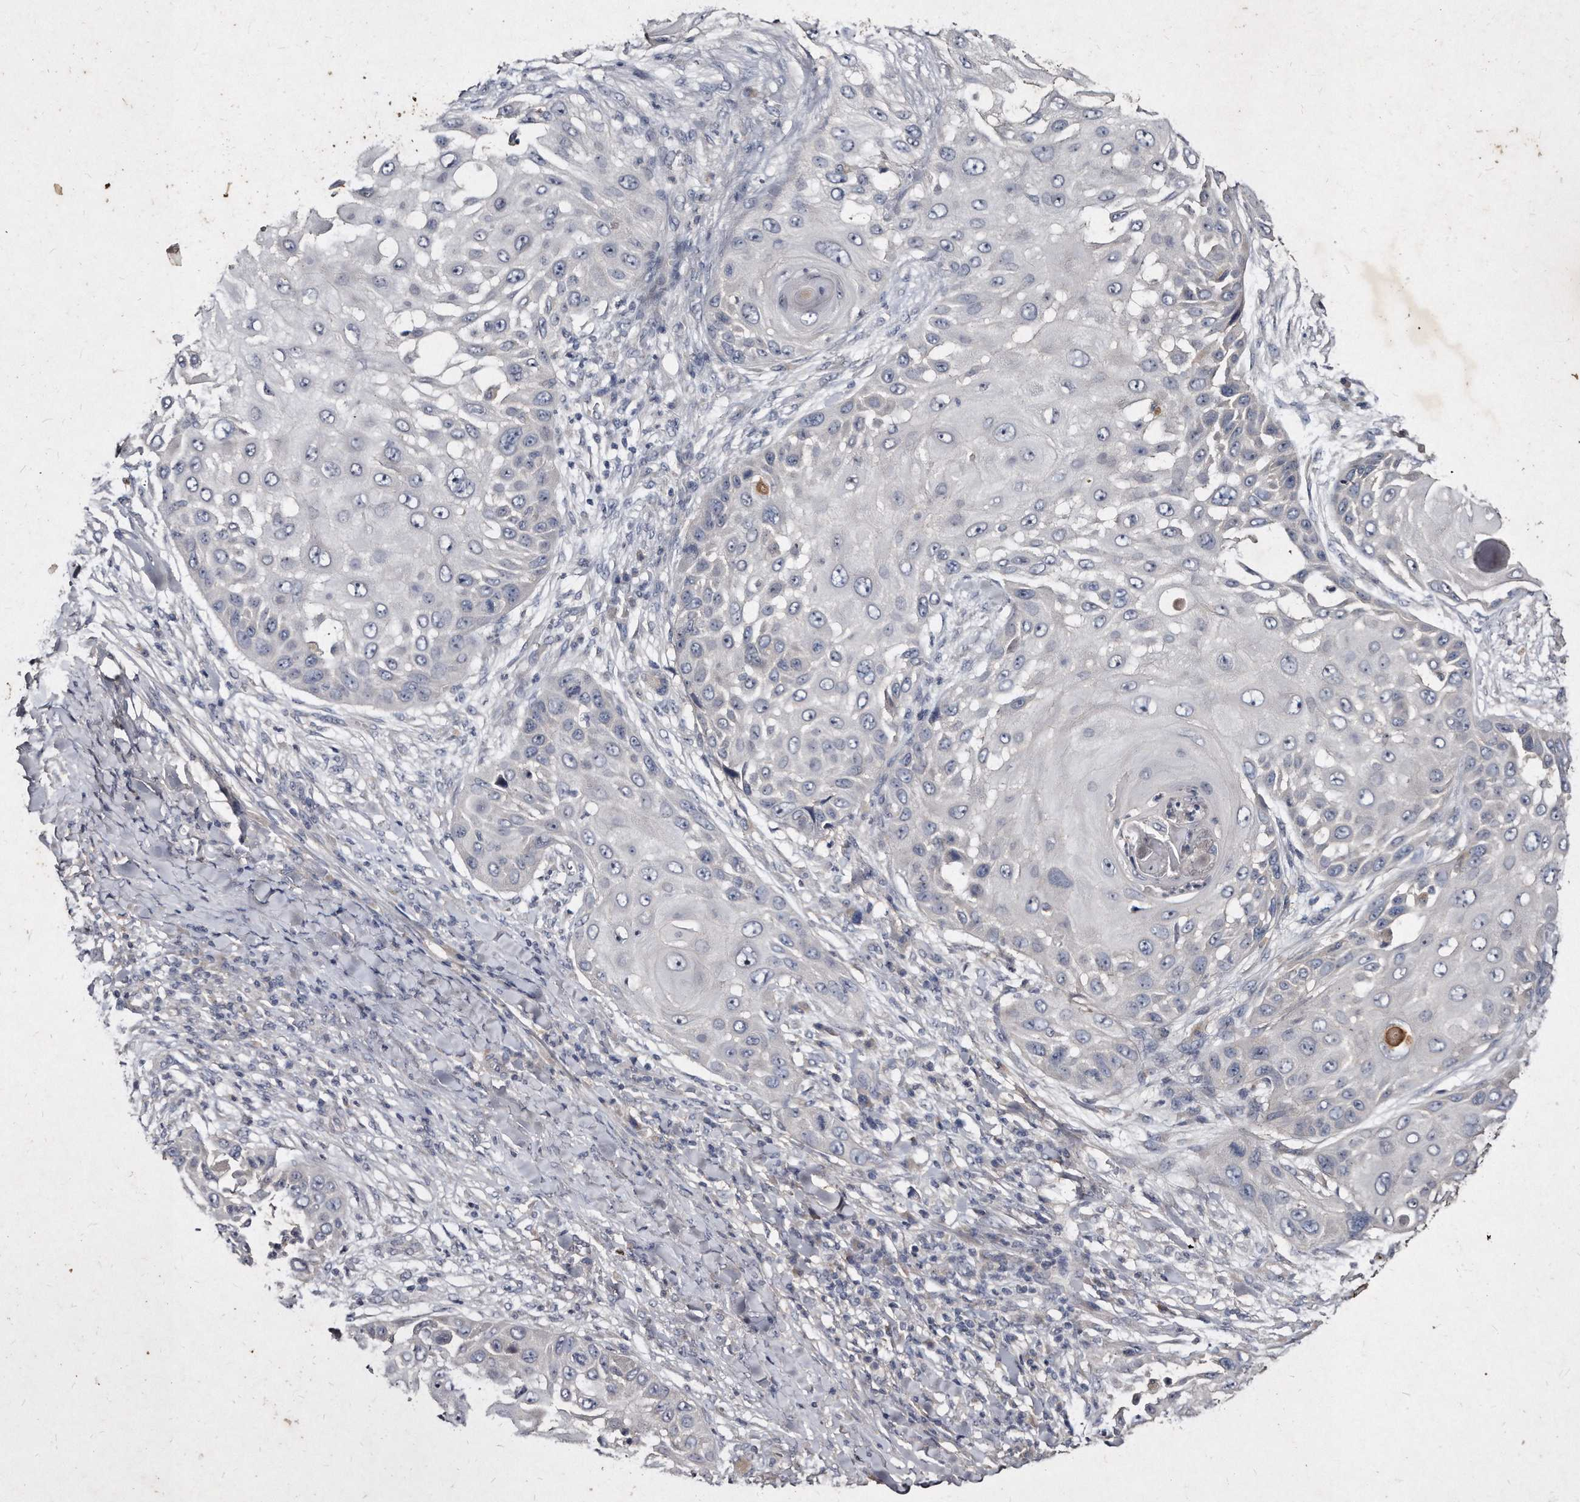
{"staining": {"intensity": "negative", "quantity": "none", "location": "none"}, "tissue": "skin cancer", "cell_type": "Tumor cells", "image_type": "cancer", "snomed": [{"axis": "morphology", "description": "Squamous cell carcinoma, NOS"}, {"axis": "topography", "description": "Skin"}], "caption": "Skin cancer (squamous cell carcinoma) was stained to show a protein in brown. There is no significant positivity in tumor cells.", "gene": "KLHDC3", "patient": {"sex": "female", "age": 44}}